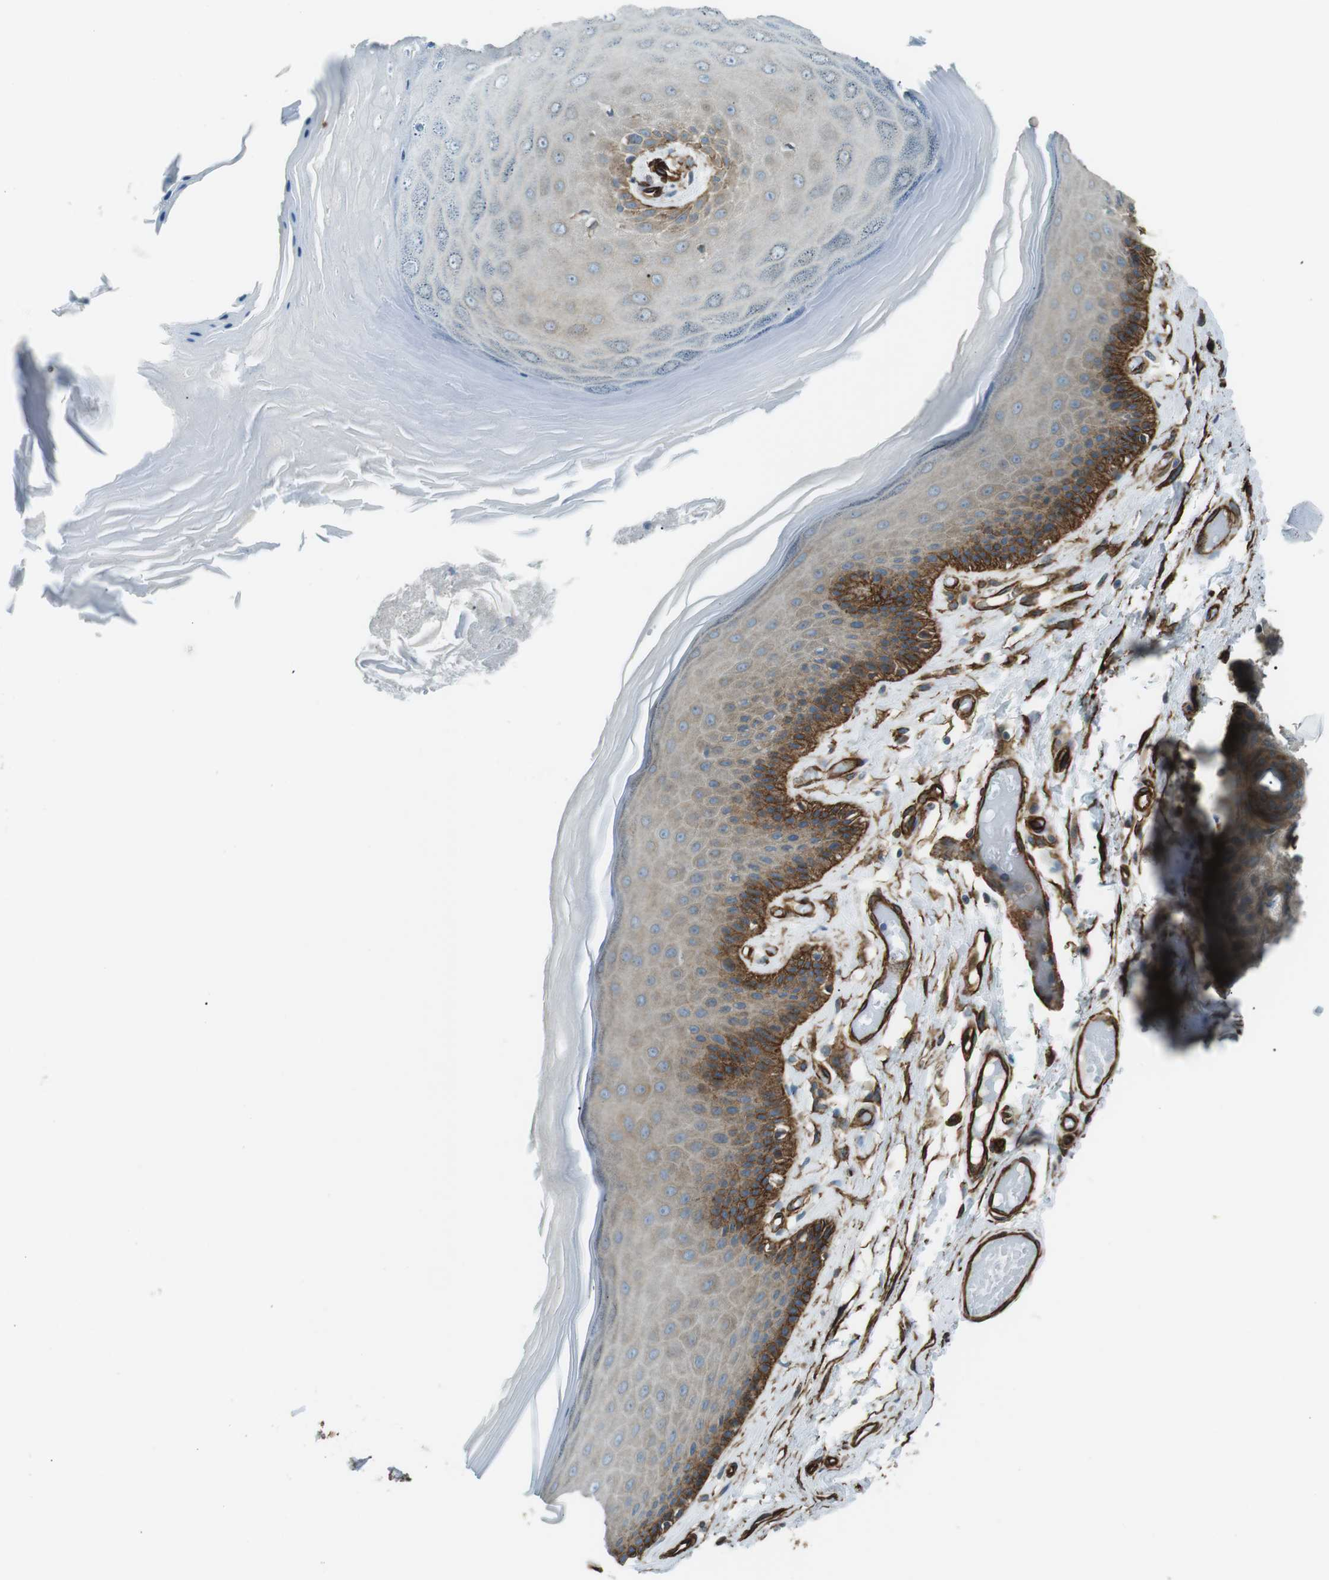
{"staining": {"intensity": "strong", "quantity": "<25%", "location": "cytoplasmic/membranous"}, "tissue": "skin", "cell_type": "Epidermal cells", "image_type": "normal", "snomed": [{"axis": "morphology", "description": "Normal tissue, NOS"}, {"axis": "topography", "description": "Vulva"}], "caption": "Immunohistochemistry (IHC) (DAB (3,3'-diaminobenzidine)) staining of unremarkable skin displays strong cytoplasmic/membranous protein staining in approximately <25% of epidermal cells. (DAB IHC with brightfield microscopy, high magnification).", "gene": "ODR4", "patient": {"sex": "female", "age": 73}}